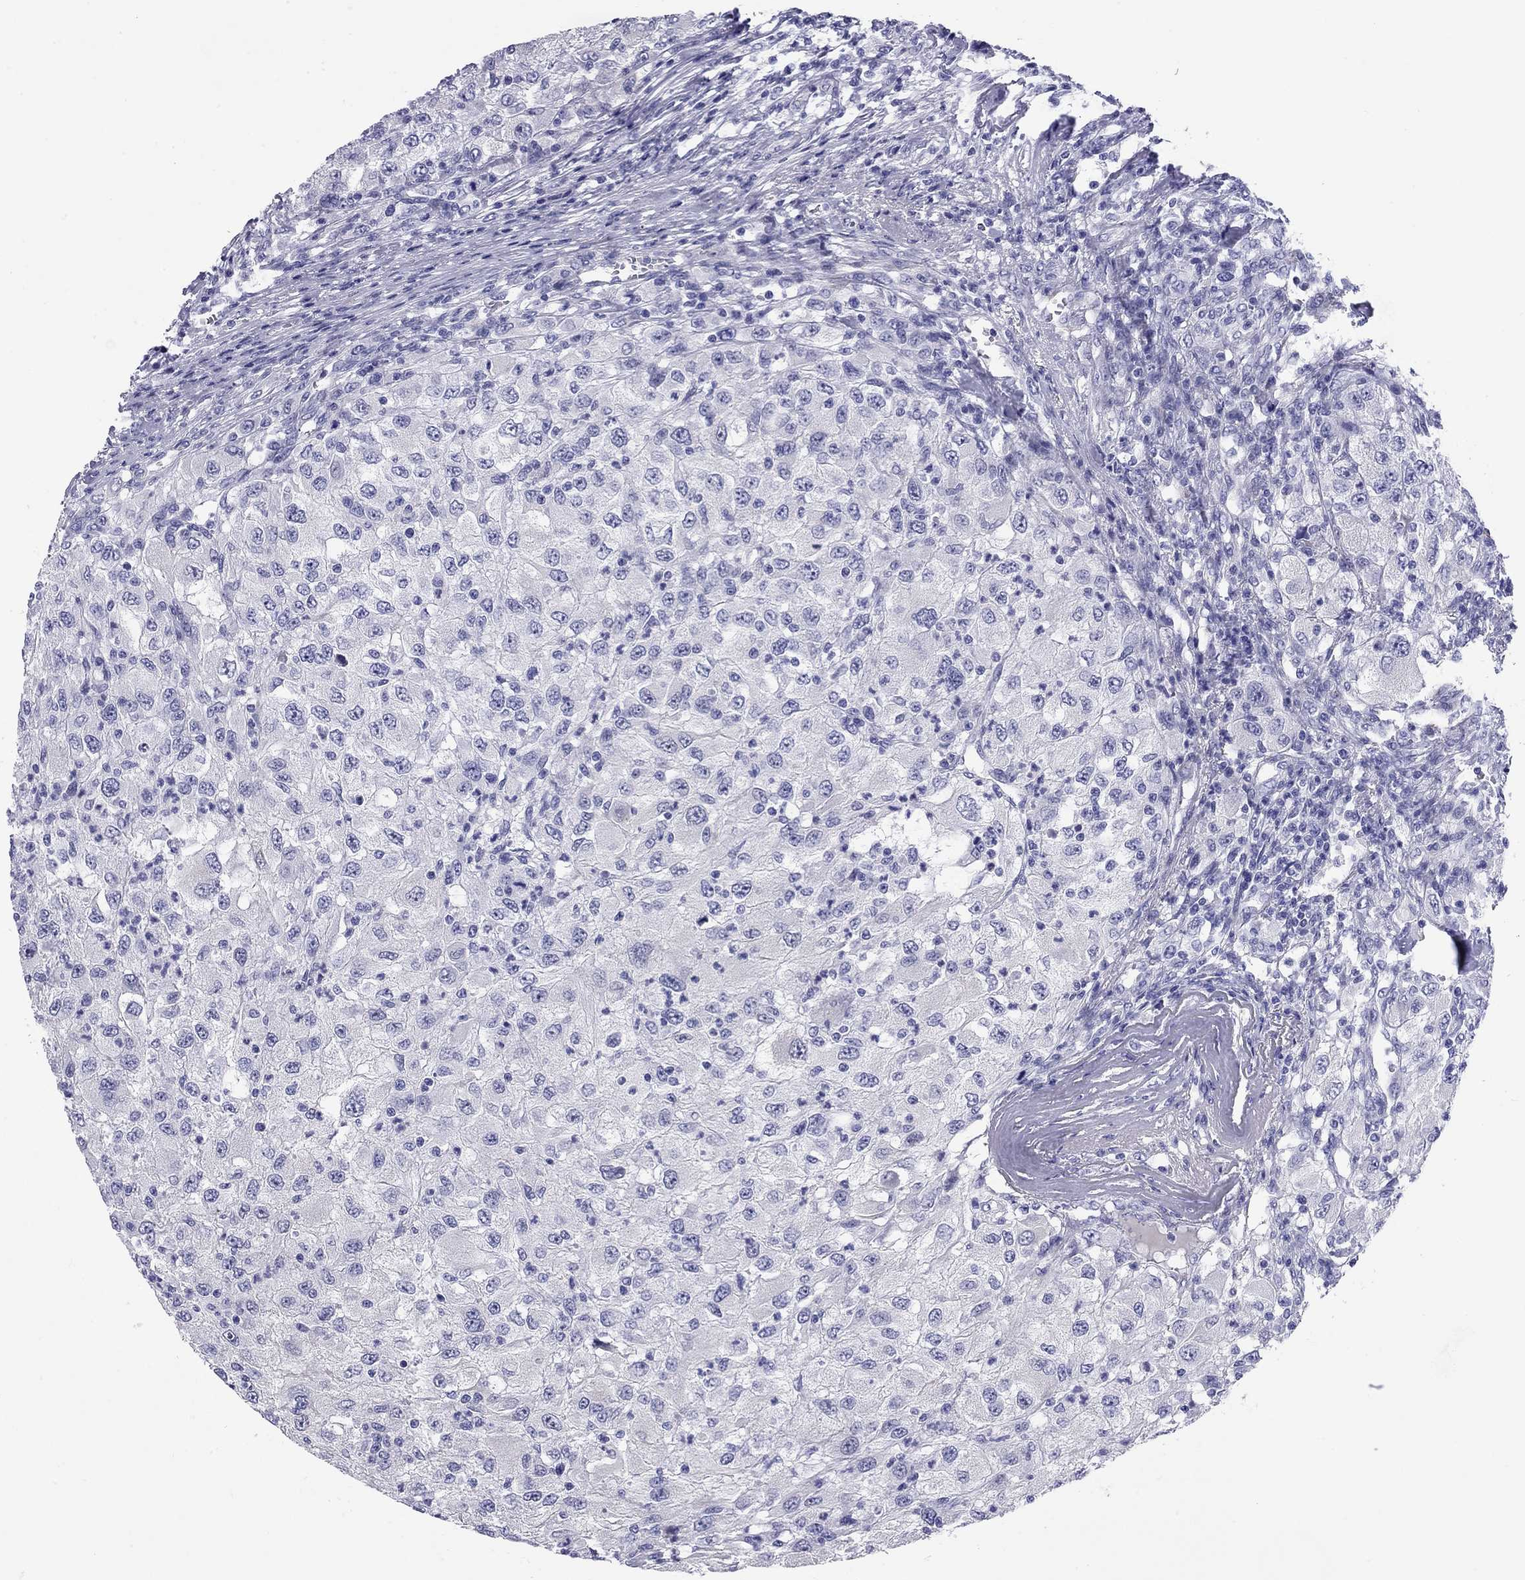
{"staining": {"intensity": "negative", "quantity": "none", "location": "none"}, "tissue": "renal cancer", "cell_type": "Tumor cells", "image_type": "cancer", "snomed": [{"axis": "morphology", "description": "Adenocarcinoma, NOS"}, {"axis": "topography", "description": "Kidney"}], "caption": "Immunohistochemistry (IHC) histopathology image of human adenocarcinoma (renal) stained for a protein (brown), which shows no expression in tumor cells.", "gene": "CMYA5", "patient": {"sex": "female", "age": 67}}